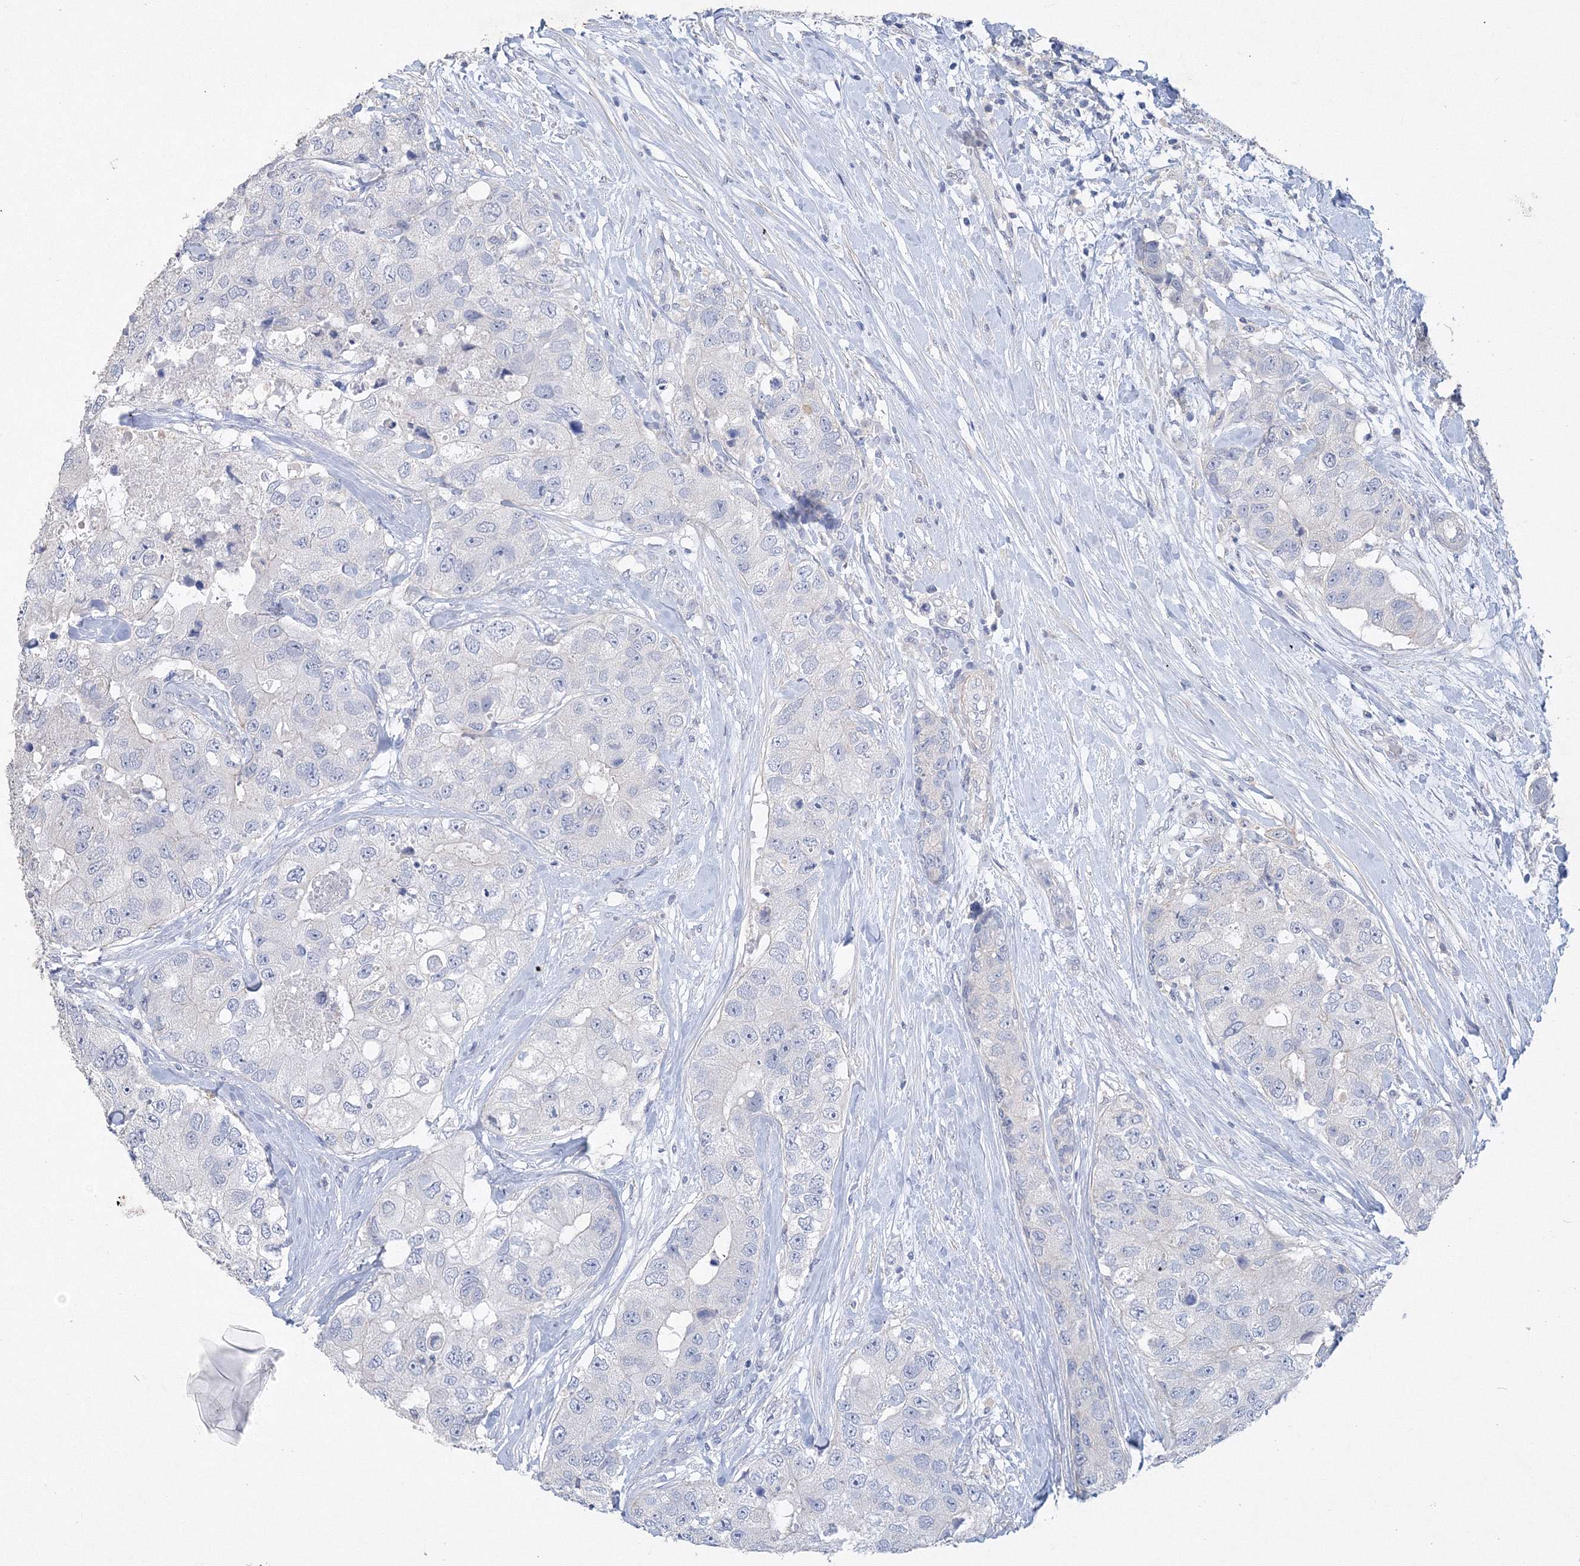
{"staining": {"intensity": "negative", "quantity": "none", "location": "none"}, "tissue": "breast cancer", "cell_type": "Tumor cells", "image_type": "cancer", "snomed": [{"axis": "morphology", "description": "Duct carcinoma"}, {"axis": "topography", "description": "Breast"}], "caption": "Image shows no significant protein expression in tumor cells of breast cancer (intraductal carcinoma). (DAB (3,3'-diaminobenzidine) immunohistochemistry (IHC) with hematoxylin counter stain).", "gene": "OSBPL6", "patient": {"sex": "female", "age": 62}}